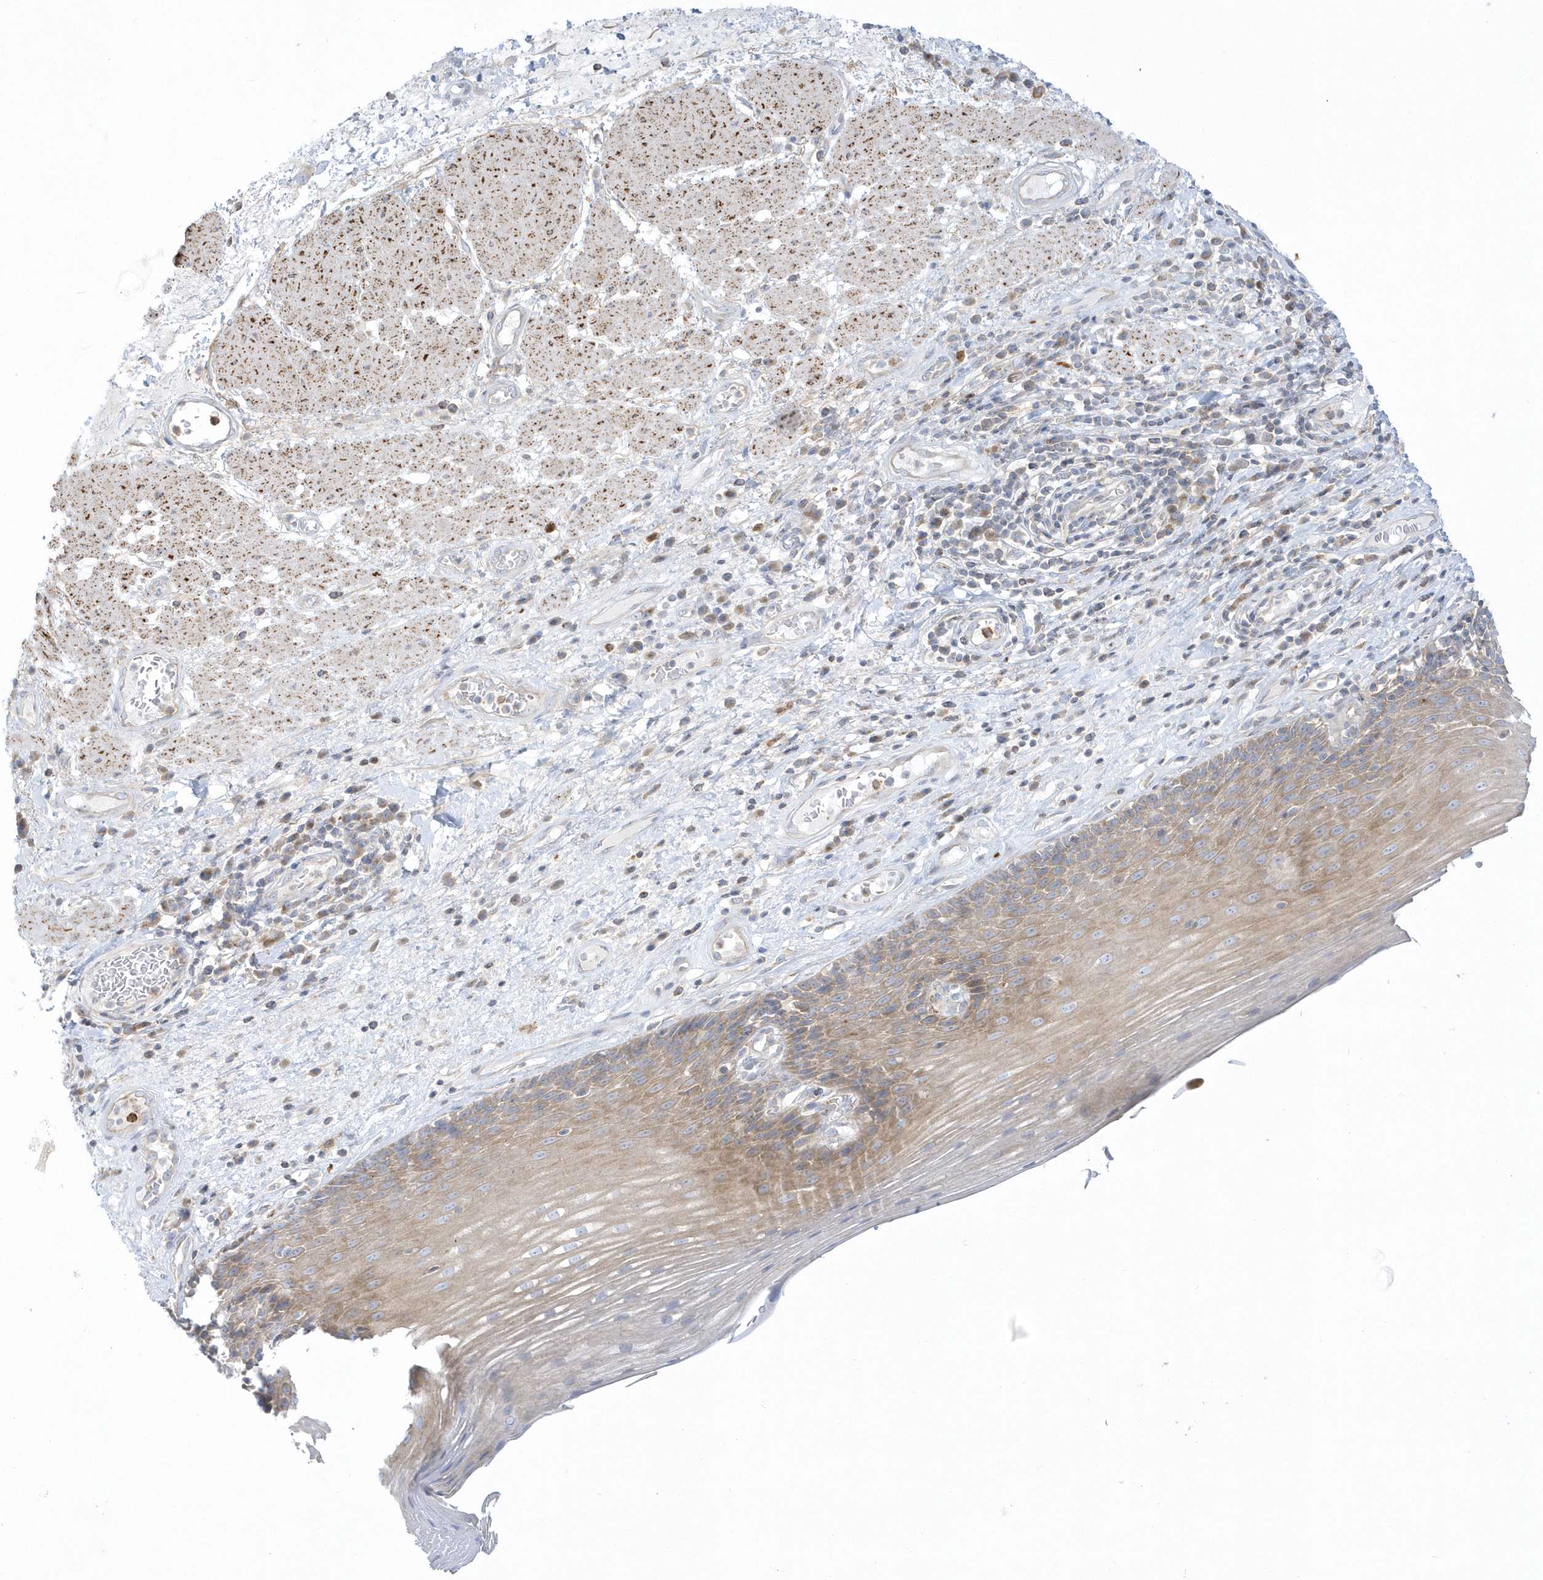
{"staining": {"intensity": "moderate", "quantity": ">75%", "location": "cytoplasmic/membranous"}, "tissue": "esophagus", "cell_type": "Squamous epithelial cells", "image_type": "normal", "snomed": [{"axis": "morphology", "description": "Normal tissue, NOS"}, {"axis": "topography", "description": "Esophagus"}], "caption": "Human esophagus stained with a brown dye demonstrates moderate cytoplasmic/membranous positive positivity in approximately >75% of squamous epithelial cells.", "gene": "DNAJC18", "patient": {"sex": "male", "age": 62}}